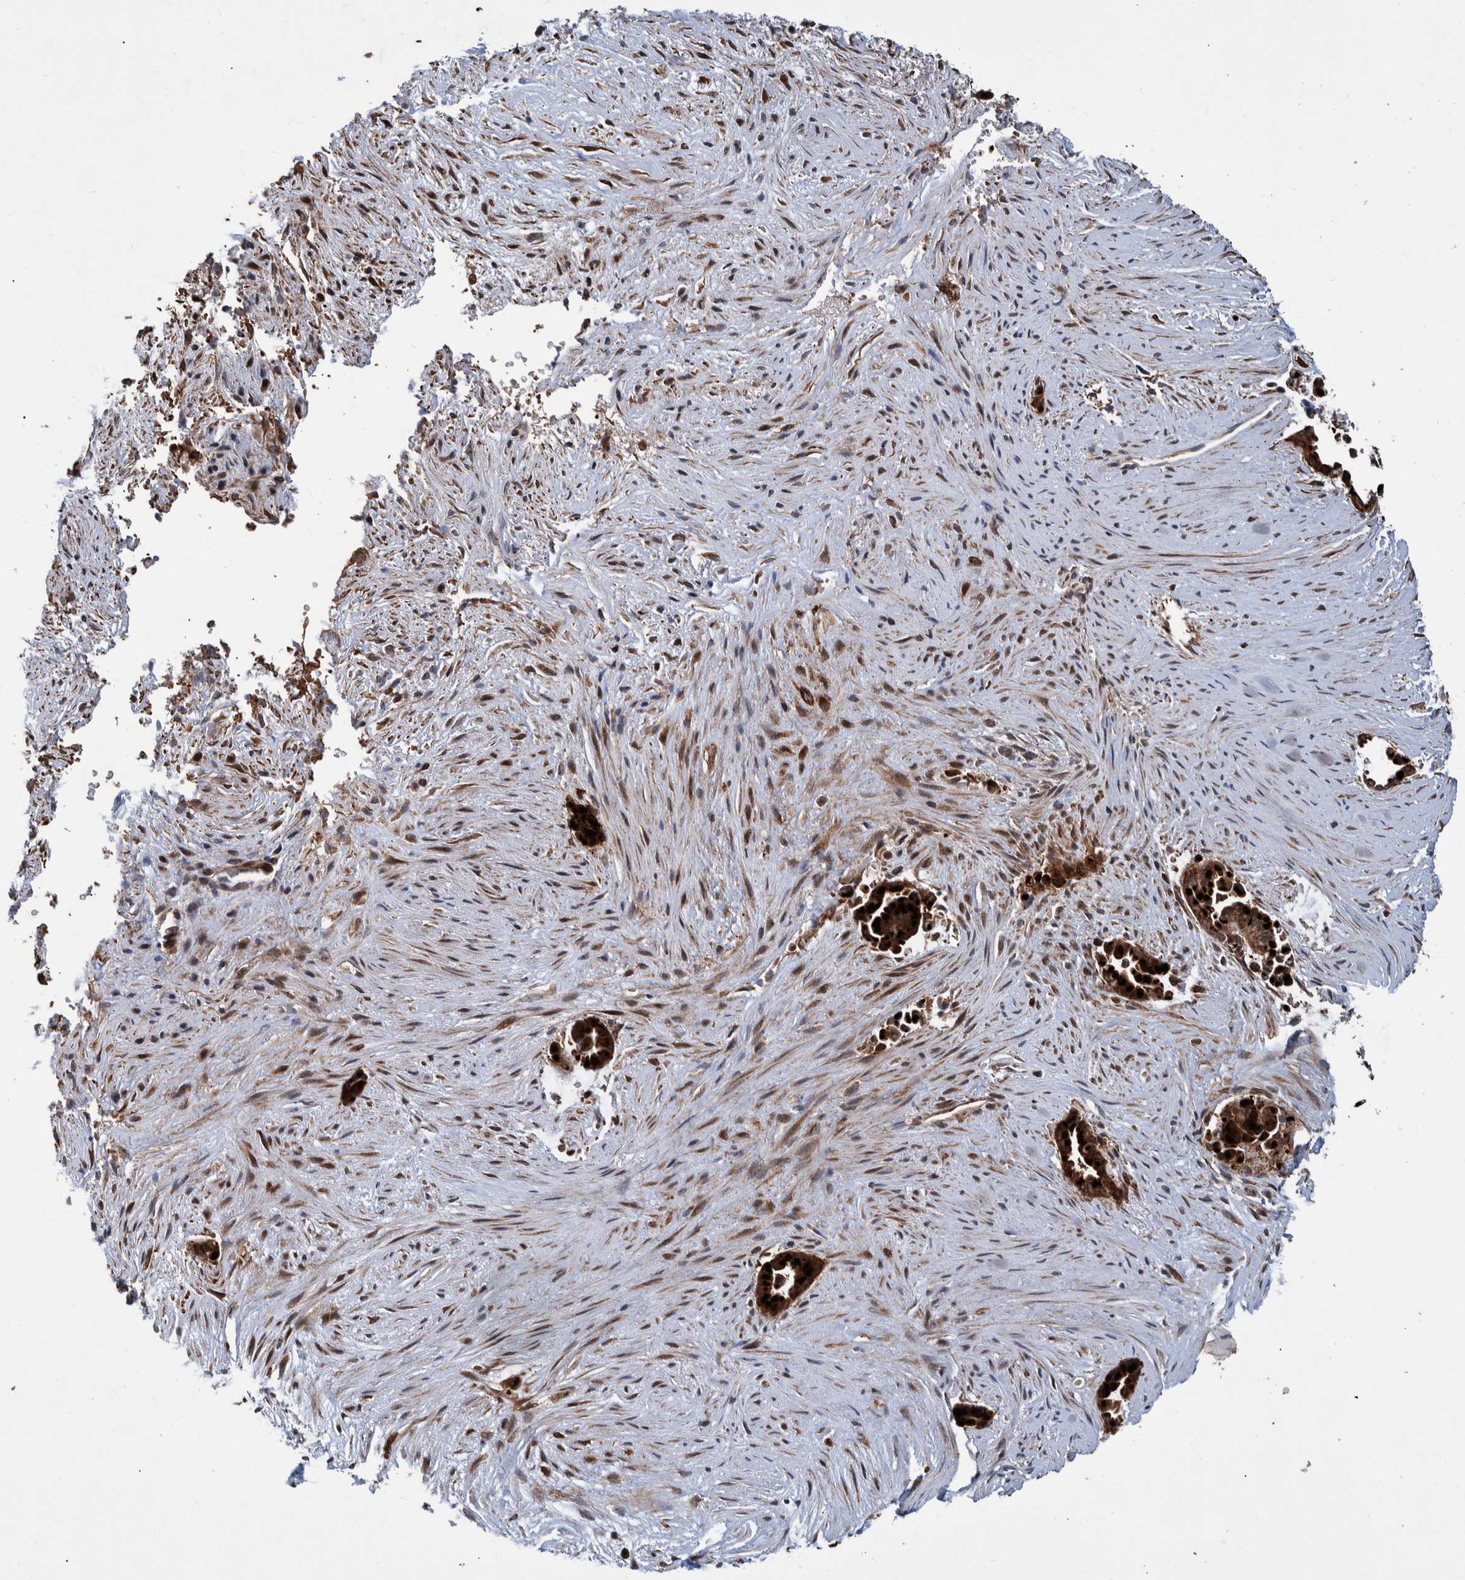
{"staining": {"intensity": "strong", "quantity": ">75%", "location": "cytoplasmic/membranous"}, "tissue": "liver cancer", "cell_type": "Tumor cells", "image_type": "cancer", "snomed": [{"axis": "morphology", "description": "Cholangiocarcinoma"}, {"axis": "topography", "description": "Liver"}], "caption": "Immunohistochemical staining of cholangiocarcinoma (liver) exhibits high levels of strong cytoplasmic/membranous protein positivity in about >75% of tumor cells. The staining was performed using DAB to visualize the protein expression in brown, while the nuclei were stained in blue with hematoxylin (Magnification: 20x).", "gene": "B3GNTL1", "patient": {"sex": "female", "age": 55}}